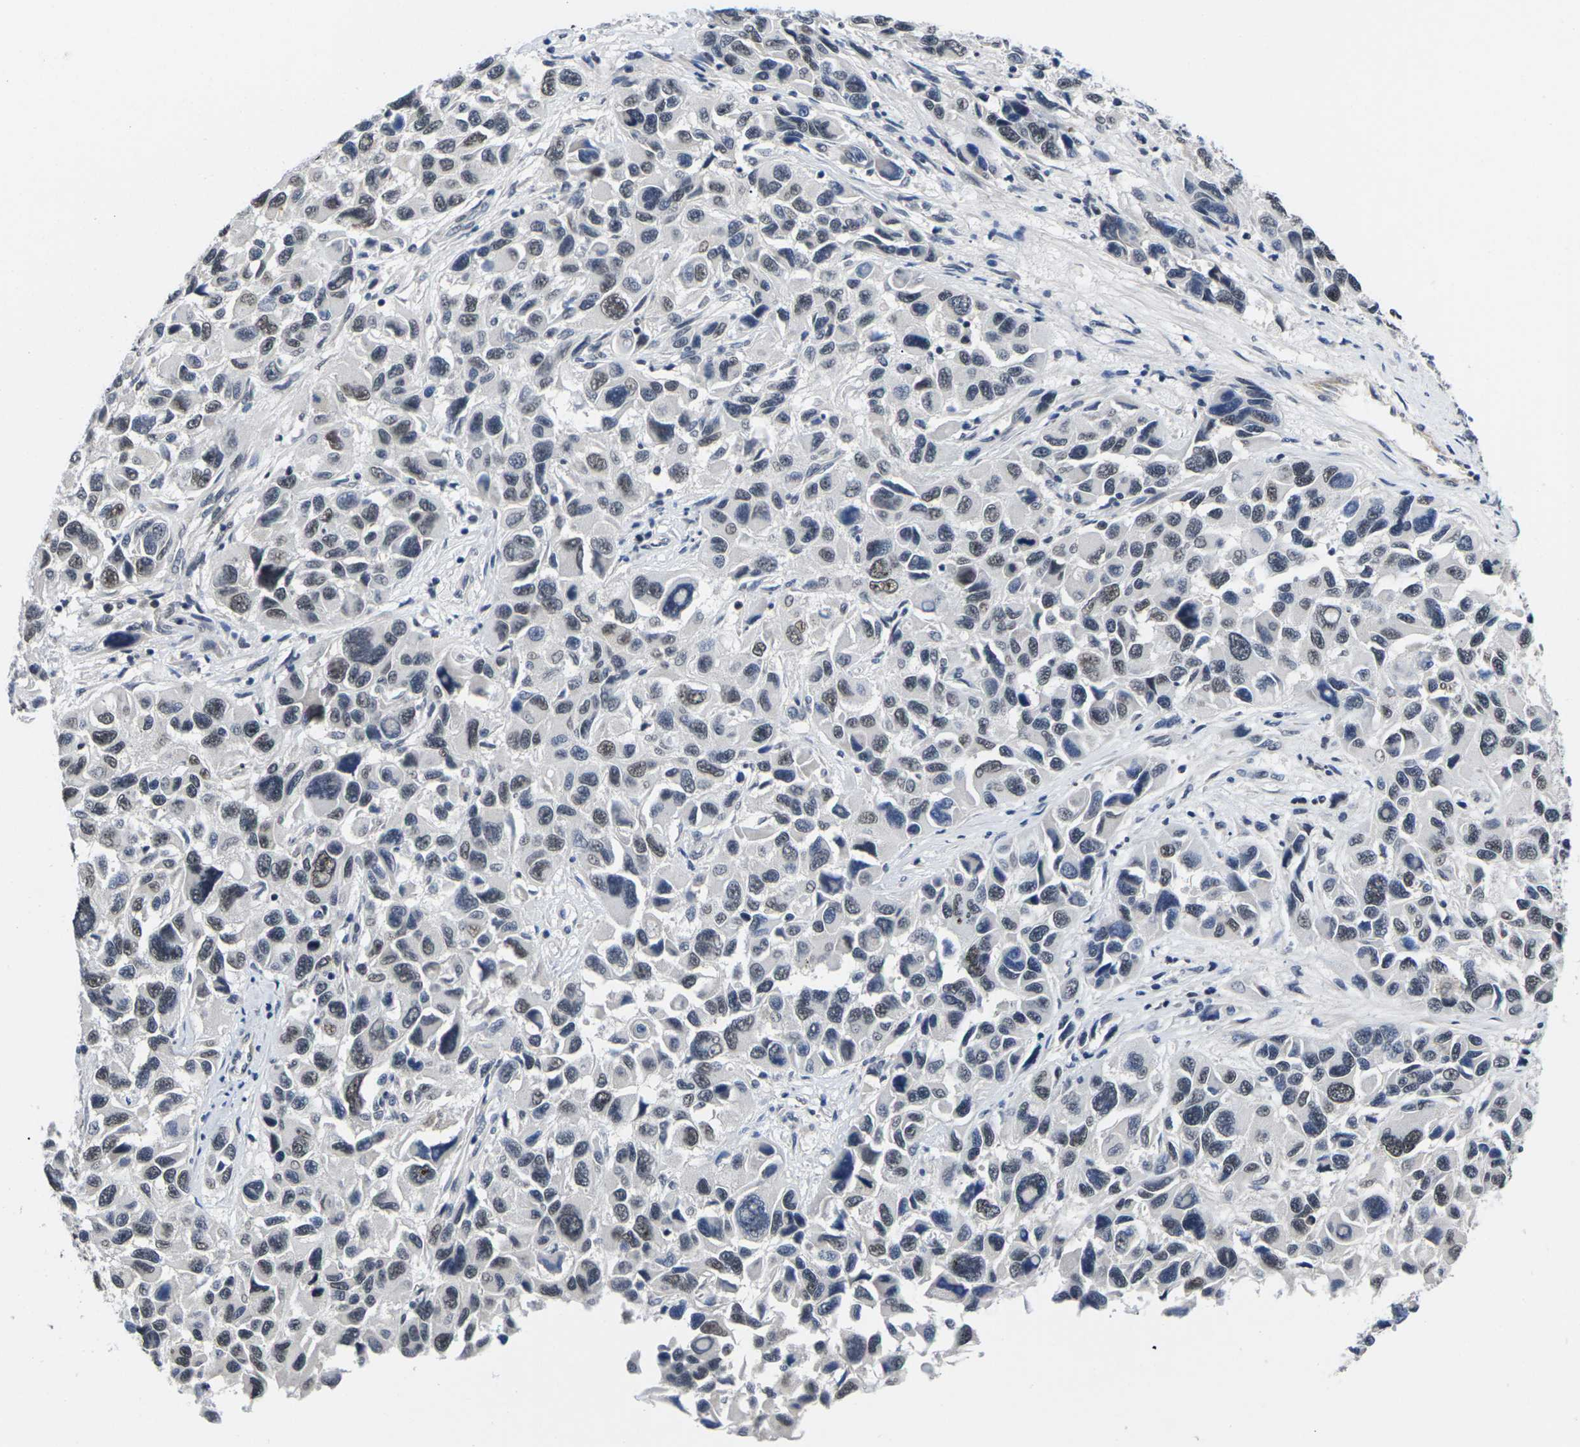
{"staining": {"intensity": "weak", "quantity": "<25%", "location": "nuclear"}, "tissue": "melanoma", "cell_type": "Tumor cells", "image_type": "cancer", "snomed": [{"axis": "morphology", "description": "Malignant melanoma, NOS"}, {"axis": "topography", "description": "Skin"}], "caption": "The photomicrograph exhibits no staining of tumor cells in malignant melanoma.", "gene": "ST6GAL2", "patient": {"sex": "male", "age": 53}}